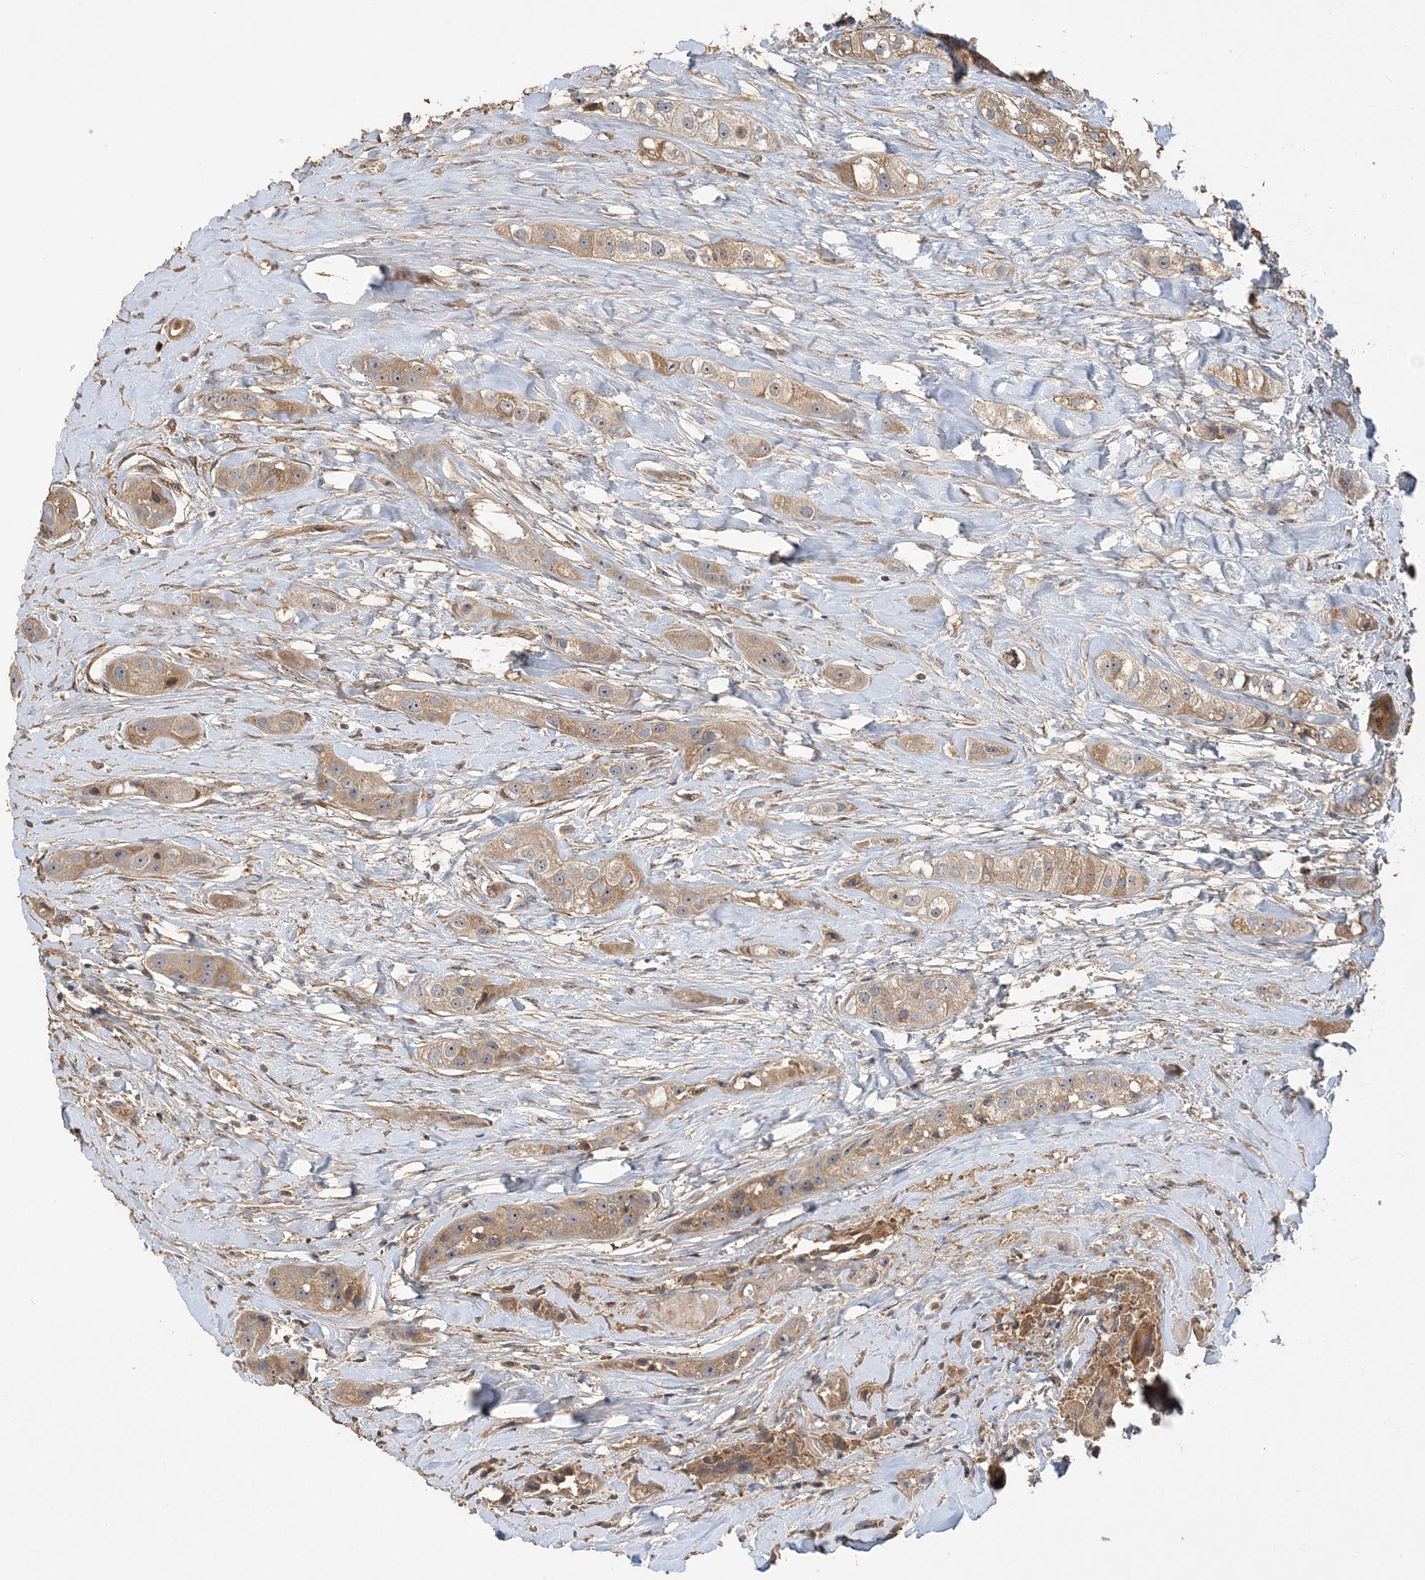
{"staining": {"intensity": "moderate", "quantity": ">75%", "location": "cytoplasmic/membranous,nuclear"}, "tissue": "head and neck cancer", "cell_type": "Tumor cells", "image_type": "cancer", "snomed": [{"axis": "morphology", "description": "Normal tissue, NOS"}, {"axis": "morphology", "description": "Squamous cell carcinoma, NOS"}, {"axis": "topography", "description": "Skeletal muscle"}, {"axis": "topography", "description": "Head-Neck"}], "caption": "Squamous cell carcinoma (head and neck) stained with immunohistochemistry exhibits moderate cytoplasmic/membranous and nuclear staining in about >75% of tumor cells.", "gene": "GRINA", "patient": {"sex": "male", "age": 51}}